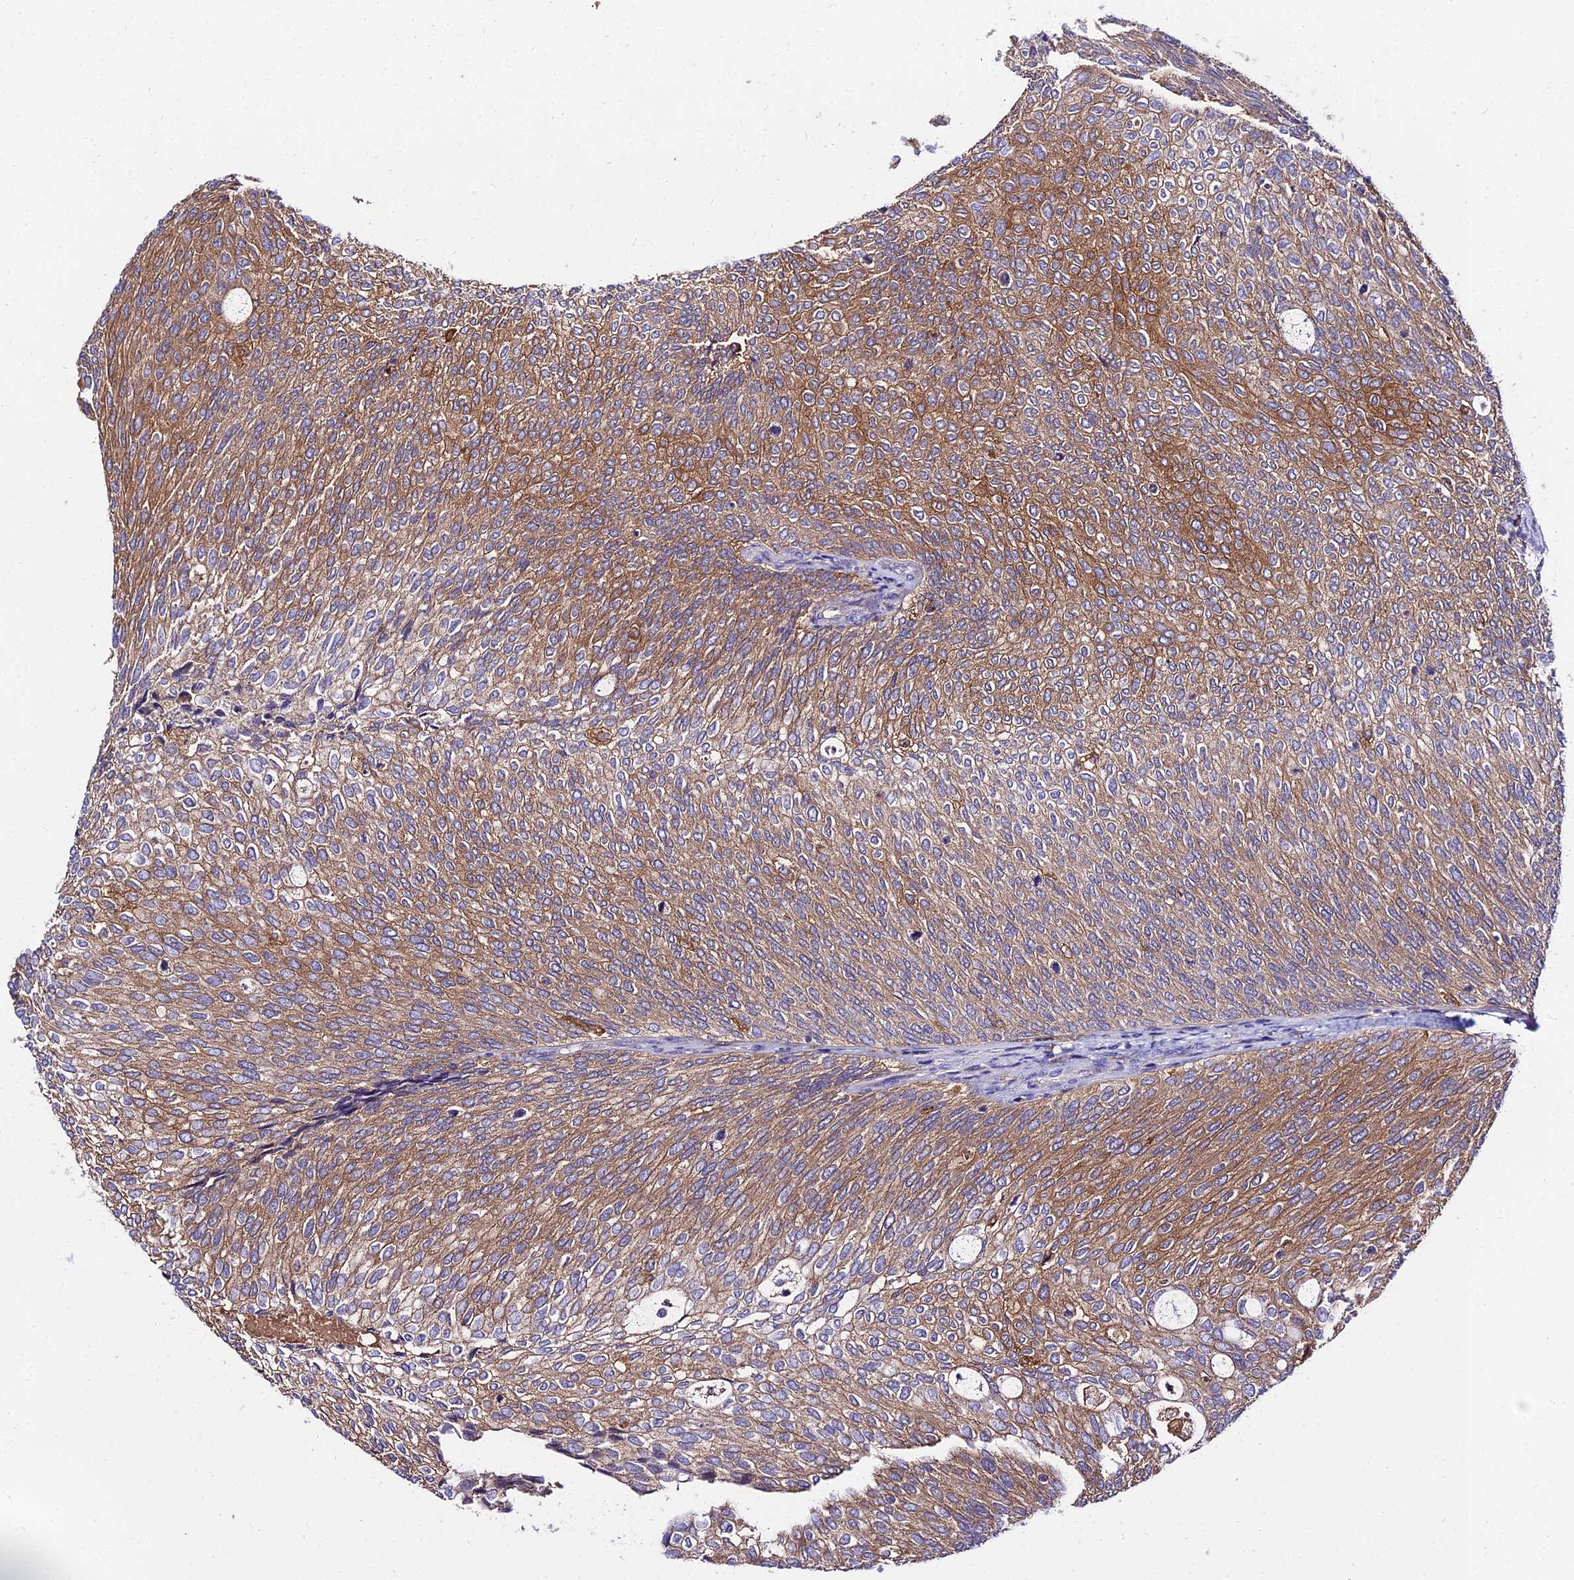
{"staining": {"intensity": "moderate", "quantity": ">75%", "location": "cytoplasmic/membranous"}, "tissue": "urothelial cancer", "cell_type": "Tumor cells", "image_type": "cancer", "snomed": [{"axis": "morphology", "description": "Urothelial carcinoma, Low grade"}, {"axis": "topography", "description": "Urinary bladder"}], "caption": "DAB (3,3'-diaminobenzidine) immunohistochemical staining of human urothelial cancer displays moderate cytoplasmic/membranous protein positivity in about >75% of tumor cells.", "gene": "C2orf69", "patient": {"sex": "female", "age": 79}}